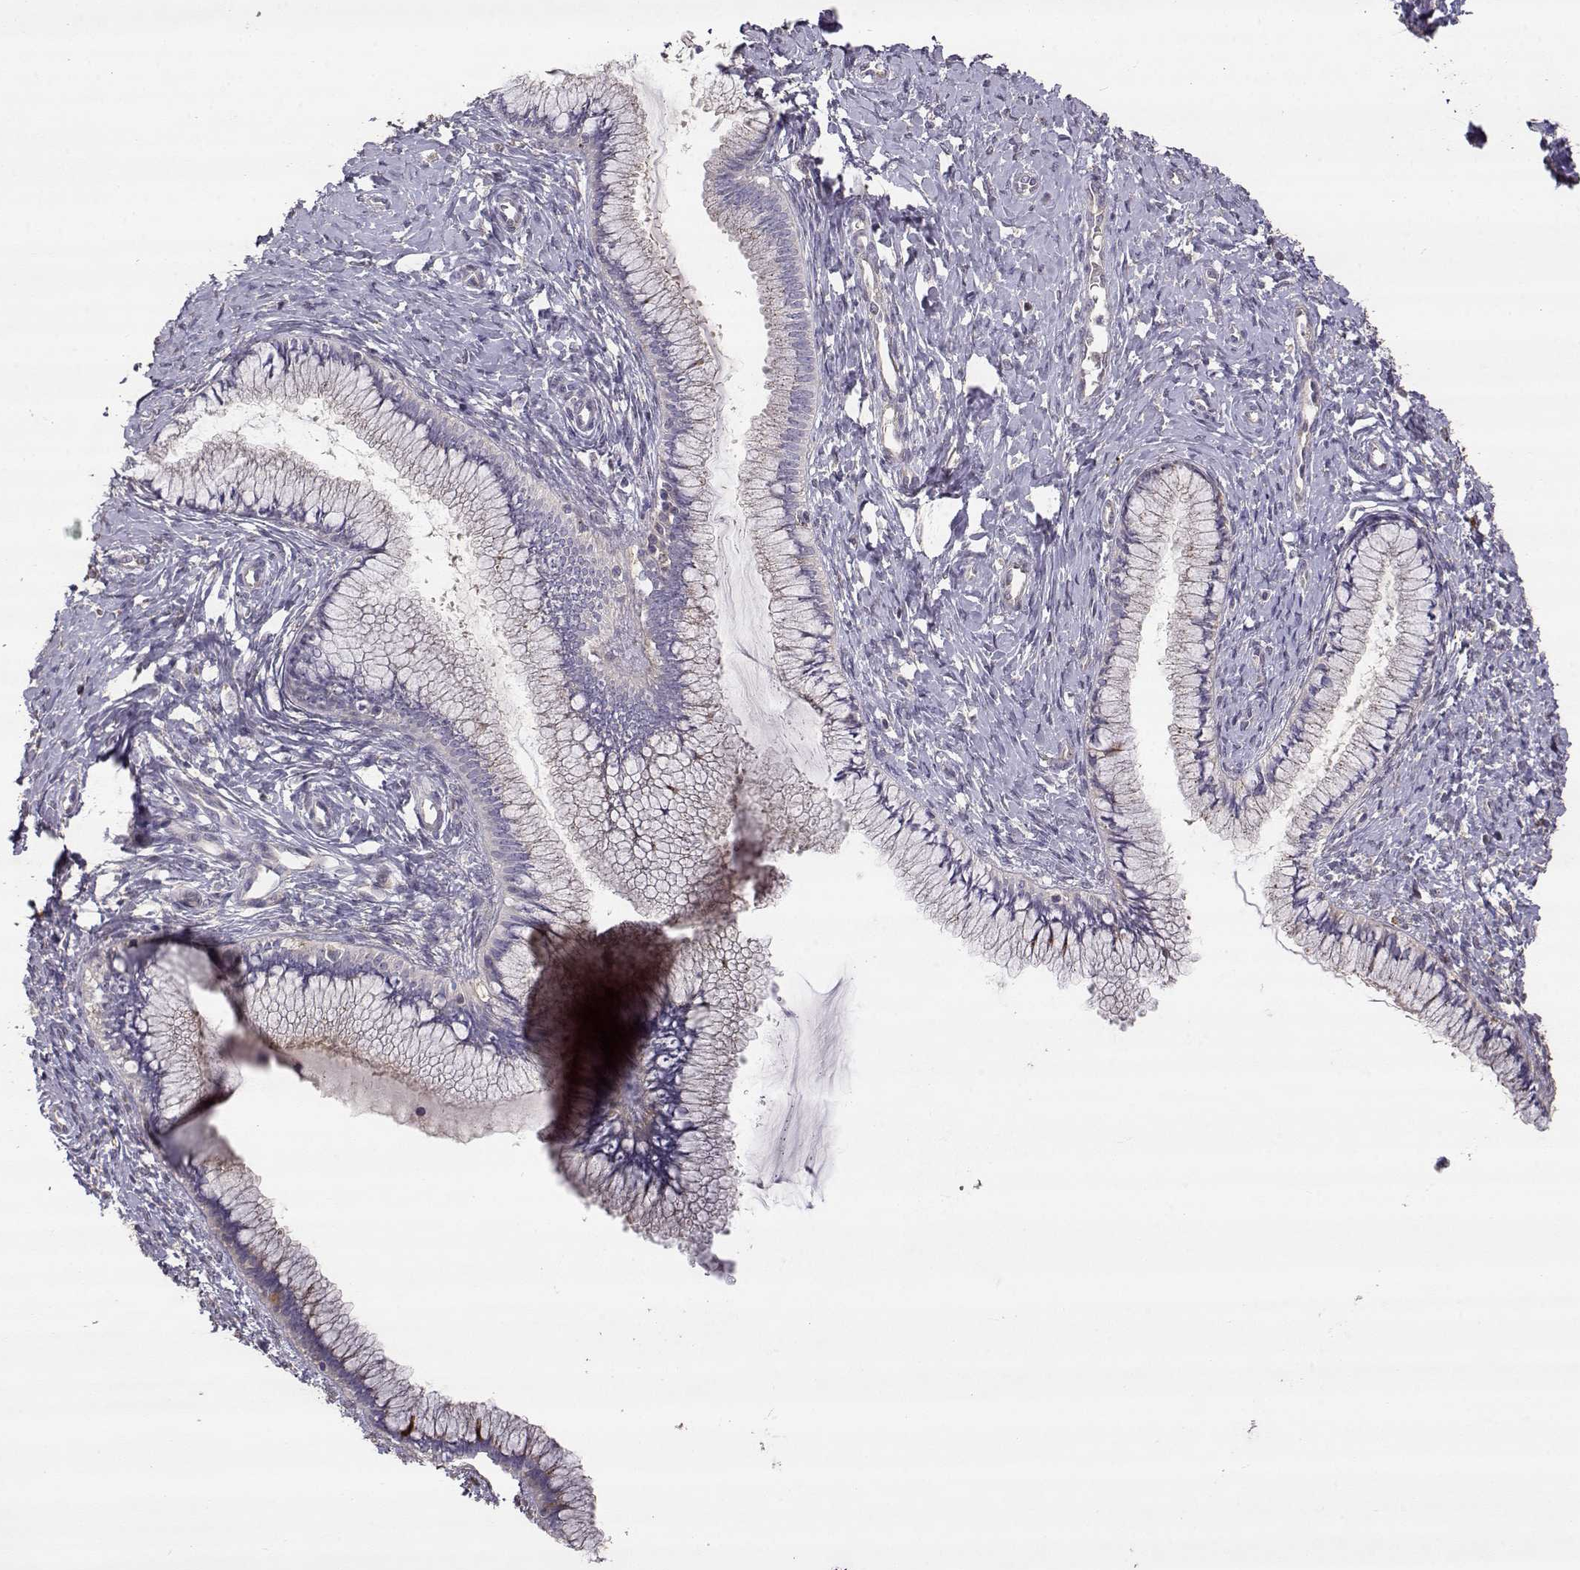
{"staining": {"intensity": "negative", "quantity": "none", "location": "none"}, "tissue": "cervix", "cell_type": "Glandular cells", "image_type": "normal", "snomed": [{"axis": "morphology", "description": "Normal tissue, NOS"}, {"axis": "topography", "description": "Cervix"}], "caption": "A high-resolution image shows immunohistochemistry (IHC) staining of normal cervix, which displays no significant expression in glandular cells.", "gene": "CRIM1", "patient": {"sex": "female", "age": 37}}